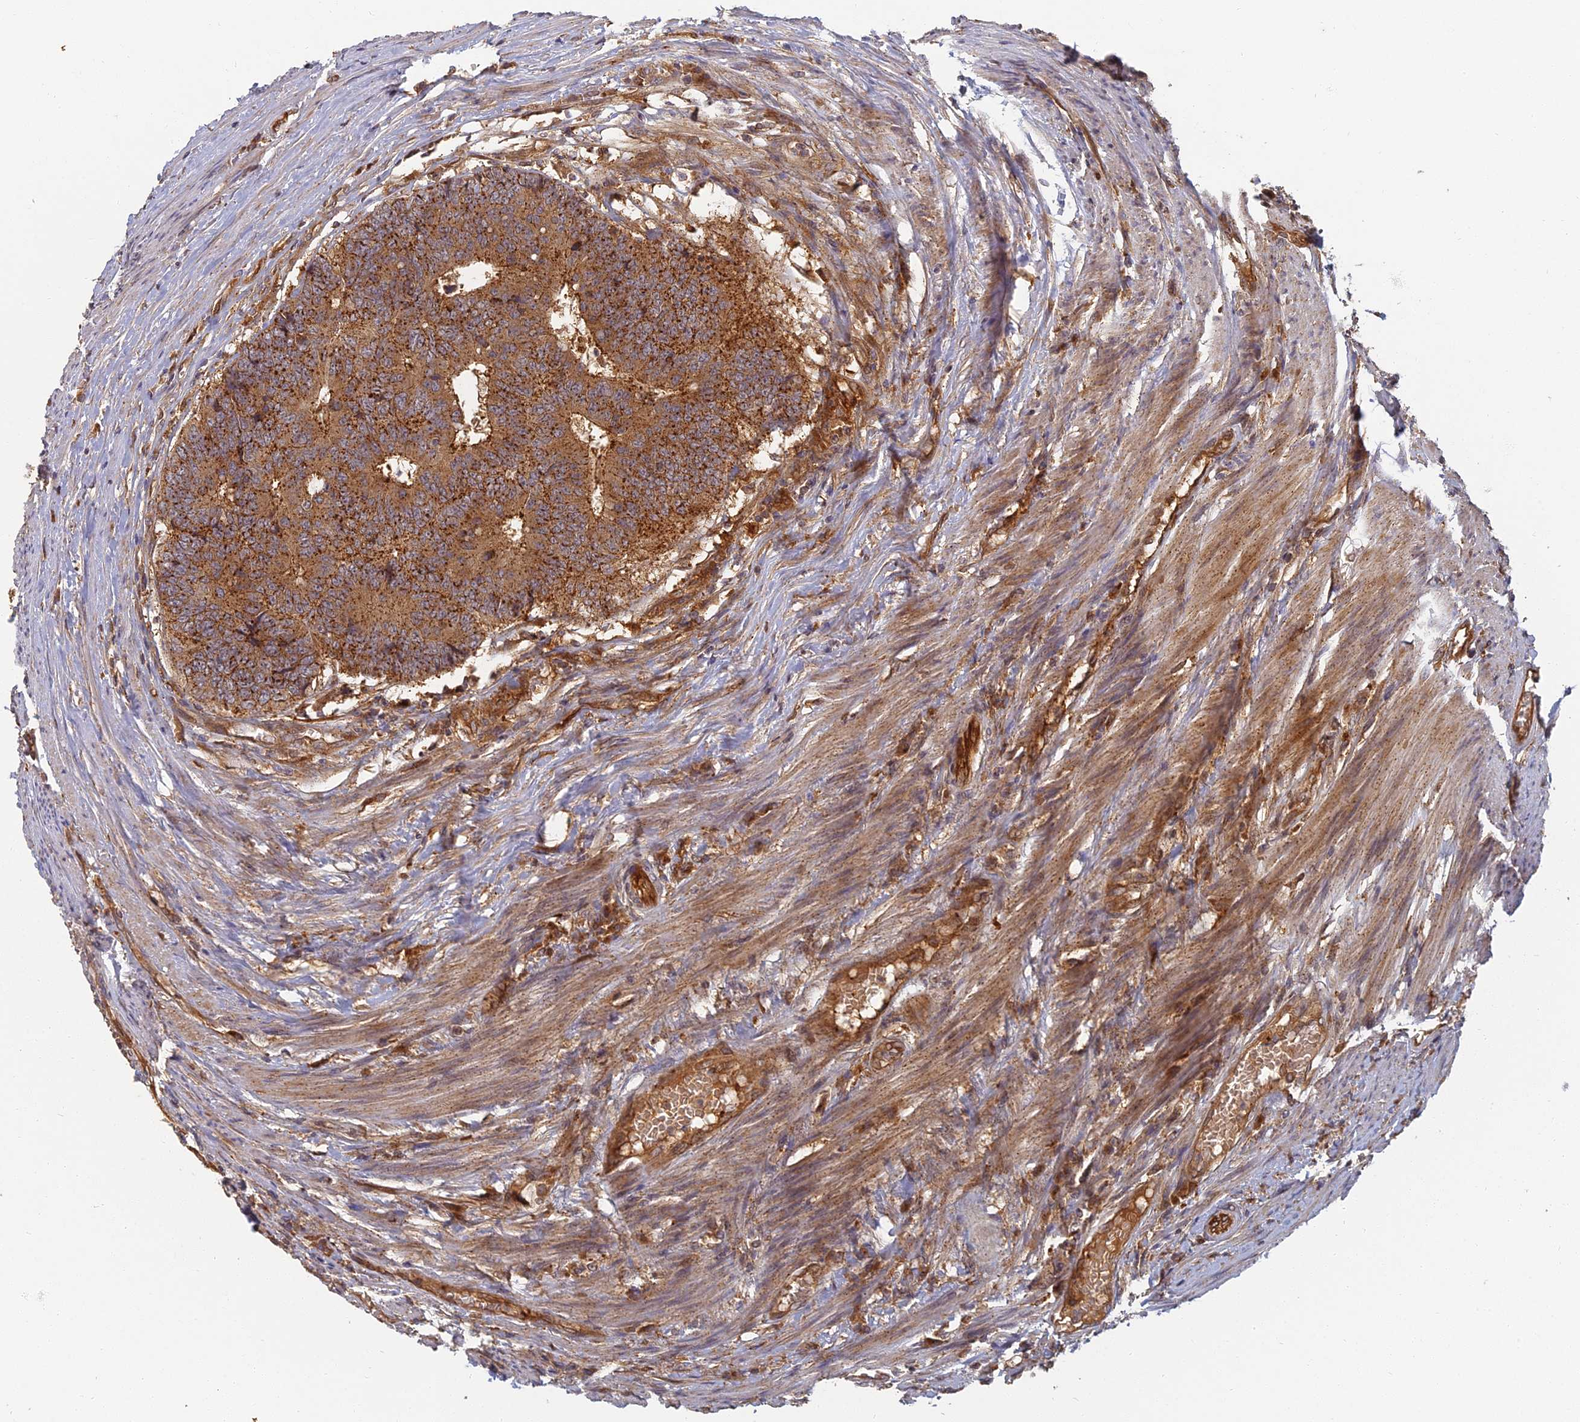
{"staining": {"intensity": "strong", "quantity": ">75%", "location": "cytoplasmic/membranous"}, "tissue": "colorectal cancer", "cell_type": "Tumor cells", "image_type": "cancer", "snomed": [{"axis": "morphology", "description": "Adenocarcinoma, NOS"}, {"axis": "topography", "description": "Rectum"}], "caption": "High-power microscopy captured an immunohistochemistry image of colorectal cancer, revealing strong cytoplasmic/membranous positivity in approximately >75% of tumor cells. Nuclei are stained in blue.", "gene": "INO80D", "patient": {"sex": "male", "age": 84}}